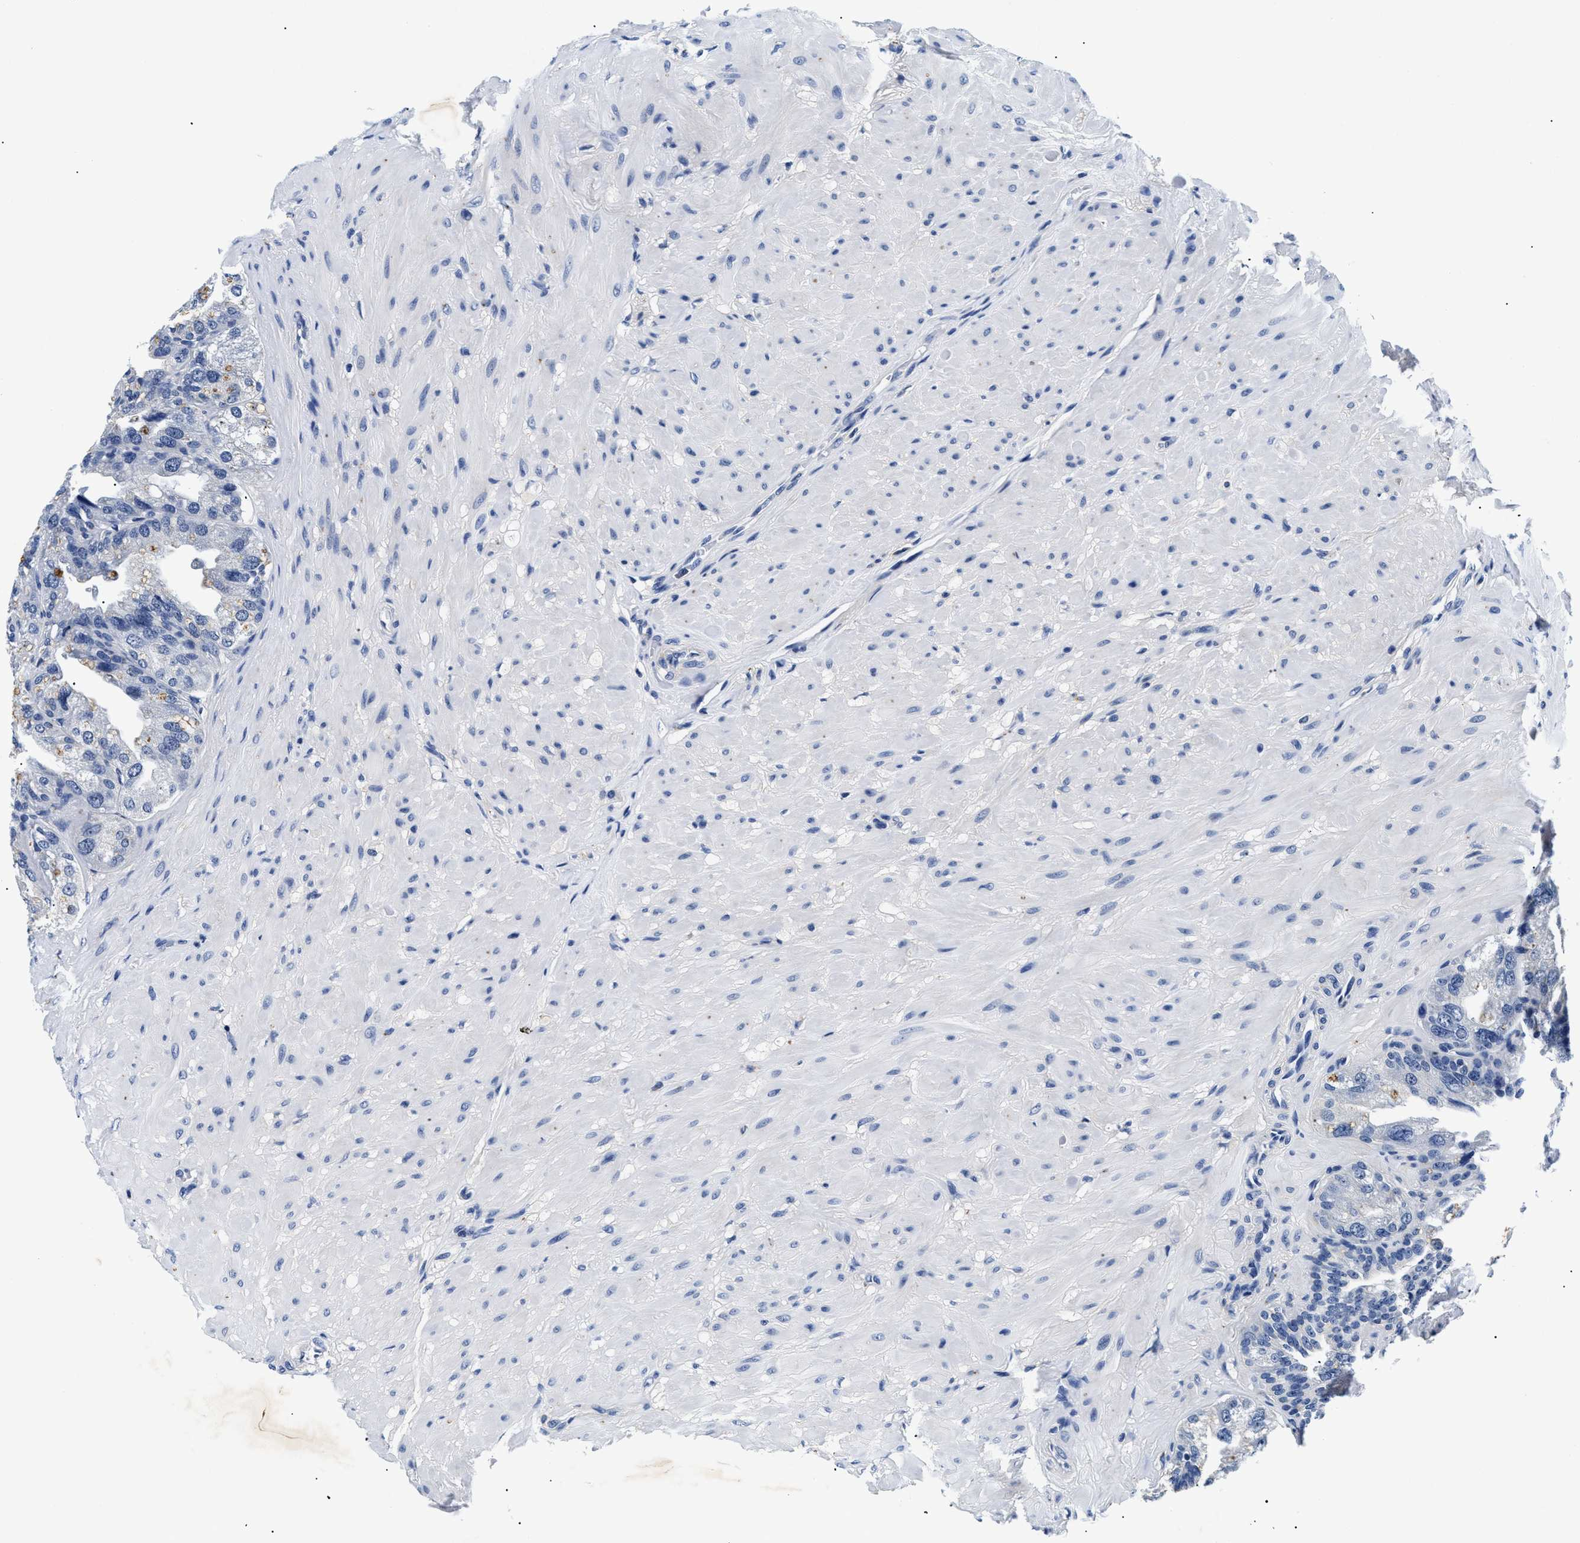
{"staining": {"intensity": "negative", "quantity": "none", "location": "none"}, "tissue": "seminal vesicle", "cell_type": "Glandular cells", "image_type": "normal", "snomed": [{"axis": "morphology", "description": "Normal tissue, NOS"}, {"axis": "topography", "description": "Seminal veicle"}], "caption": "Immunohistochemistry (IHC) photomicrograph of unremarkable seminal vesicle: human seminal vesicle stained with DAB displays no significant protein expression in glandular cells.", "gene": "MEA1", "patient": {"sex": "male", "age": 68}}